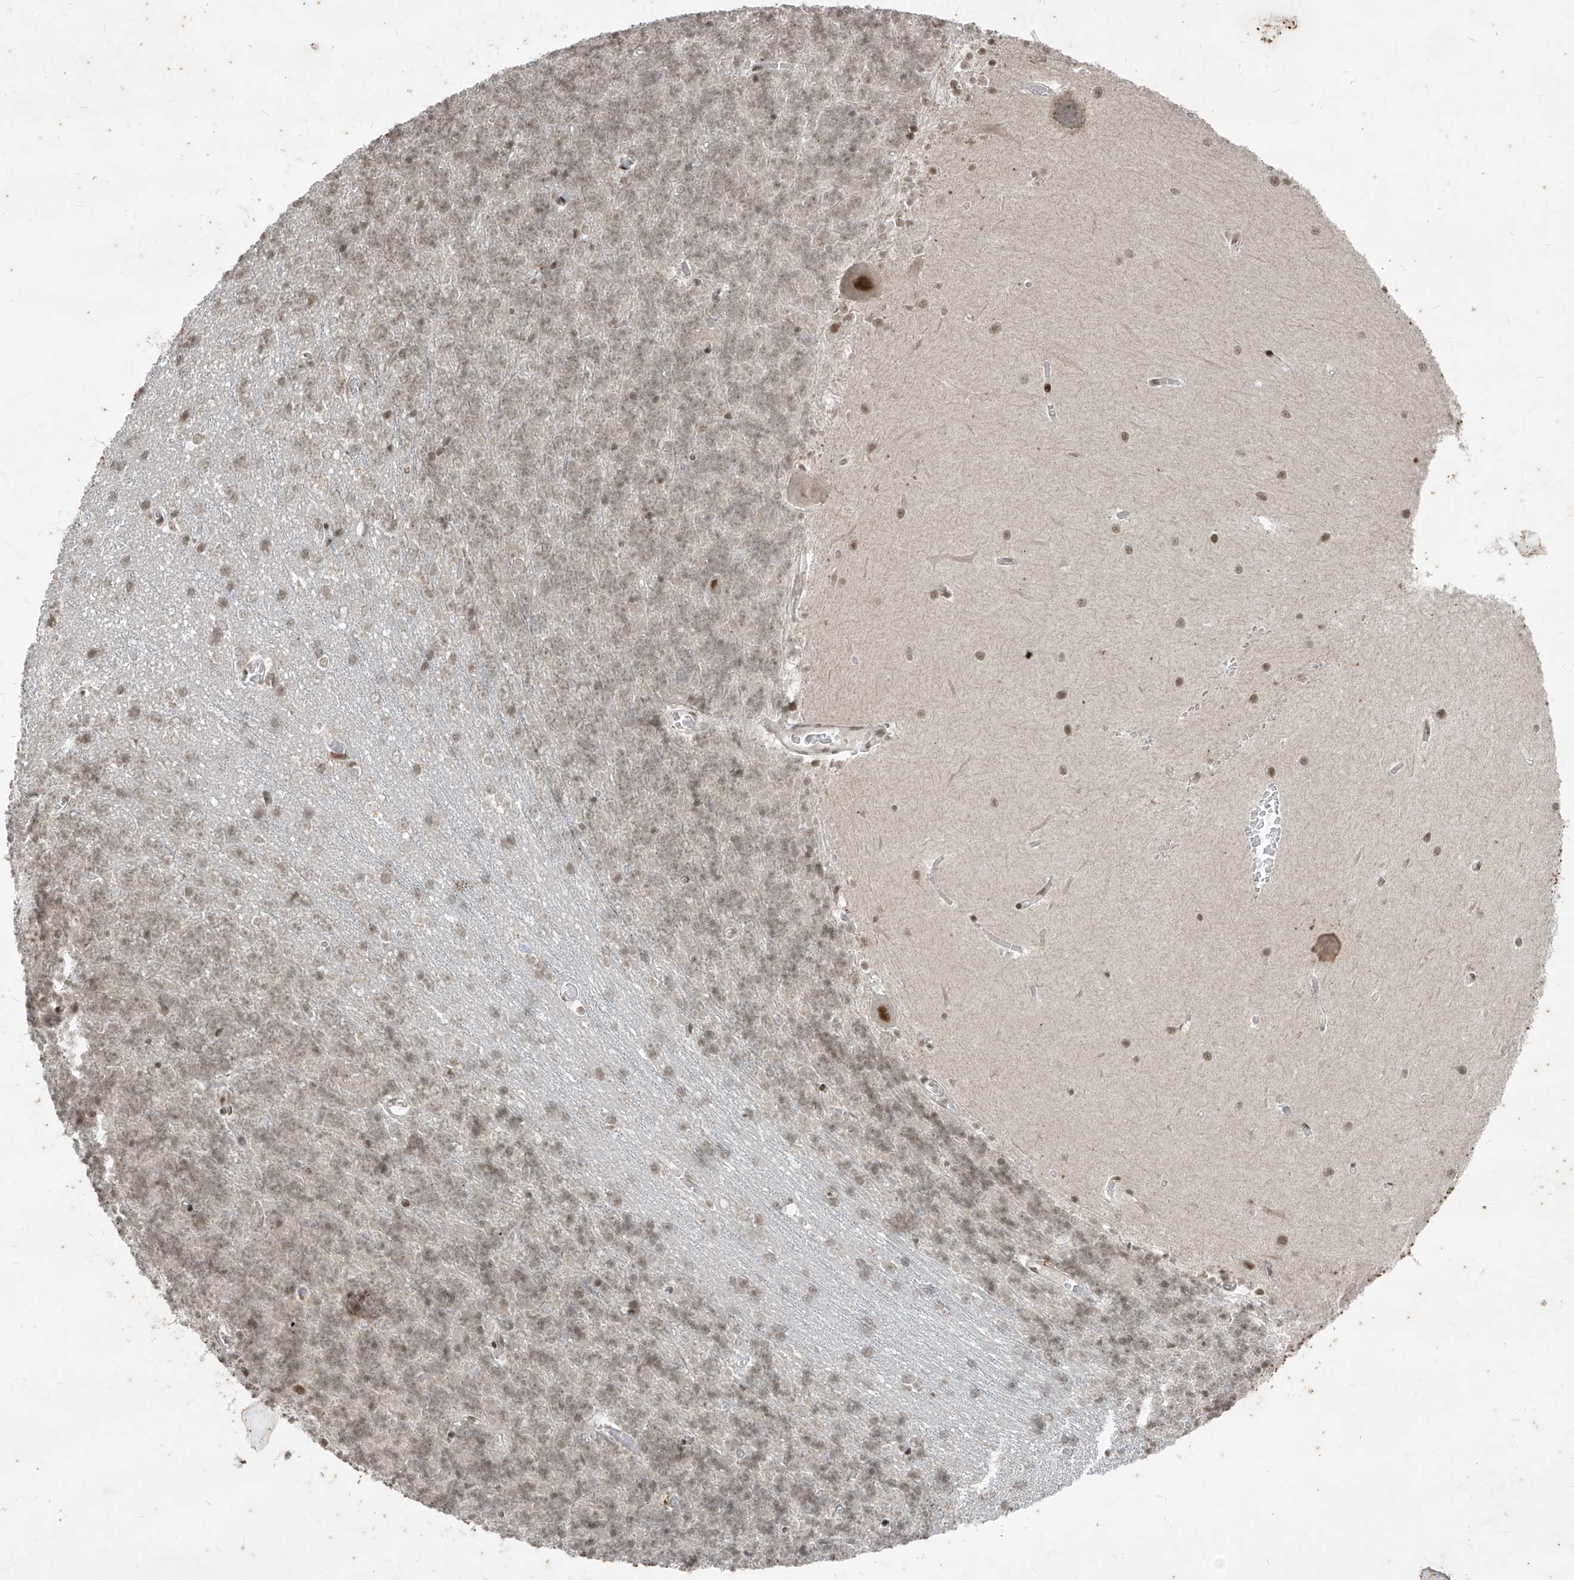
{"staining": {"intensity": "weak", "quantity": "25%-75%", "location": "nuclear"}, "tissue": "cerebellum", "cell_type": "Cells in granular layer", "image_type": "normal", "snomed": [{"axis": "morphology", "description": "Normal tissue, NOS"}, {"axis": "topography", "description": "Cerebellum"}], "caption": "A brown stain highlights weak nuclear expression of a protein in cells in granular layer of unremarkable human cerebellum.", "gene": "ZNF354B", "patient": {"sex": "male", "age": 37}}